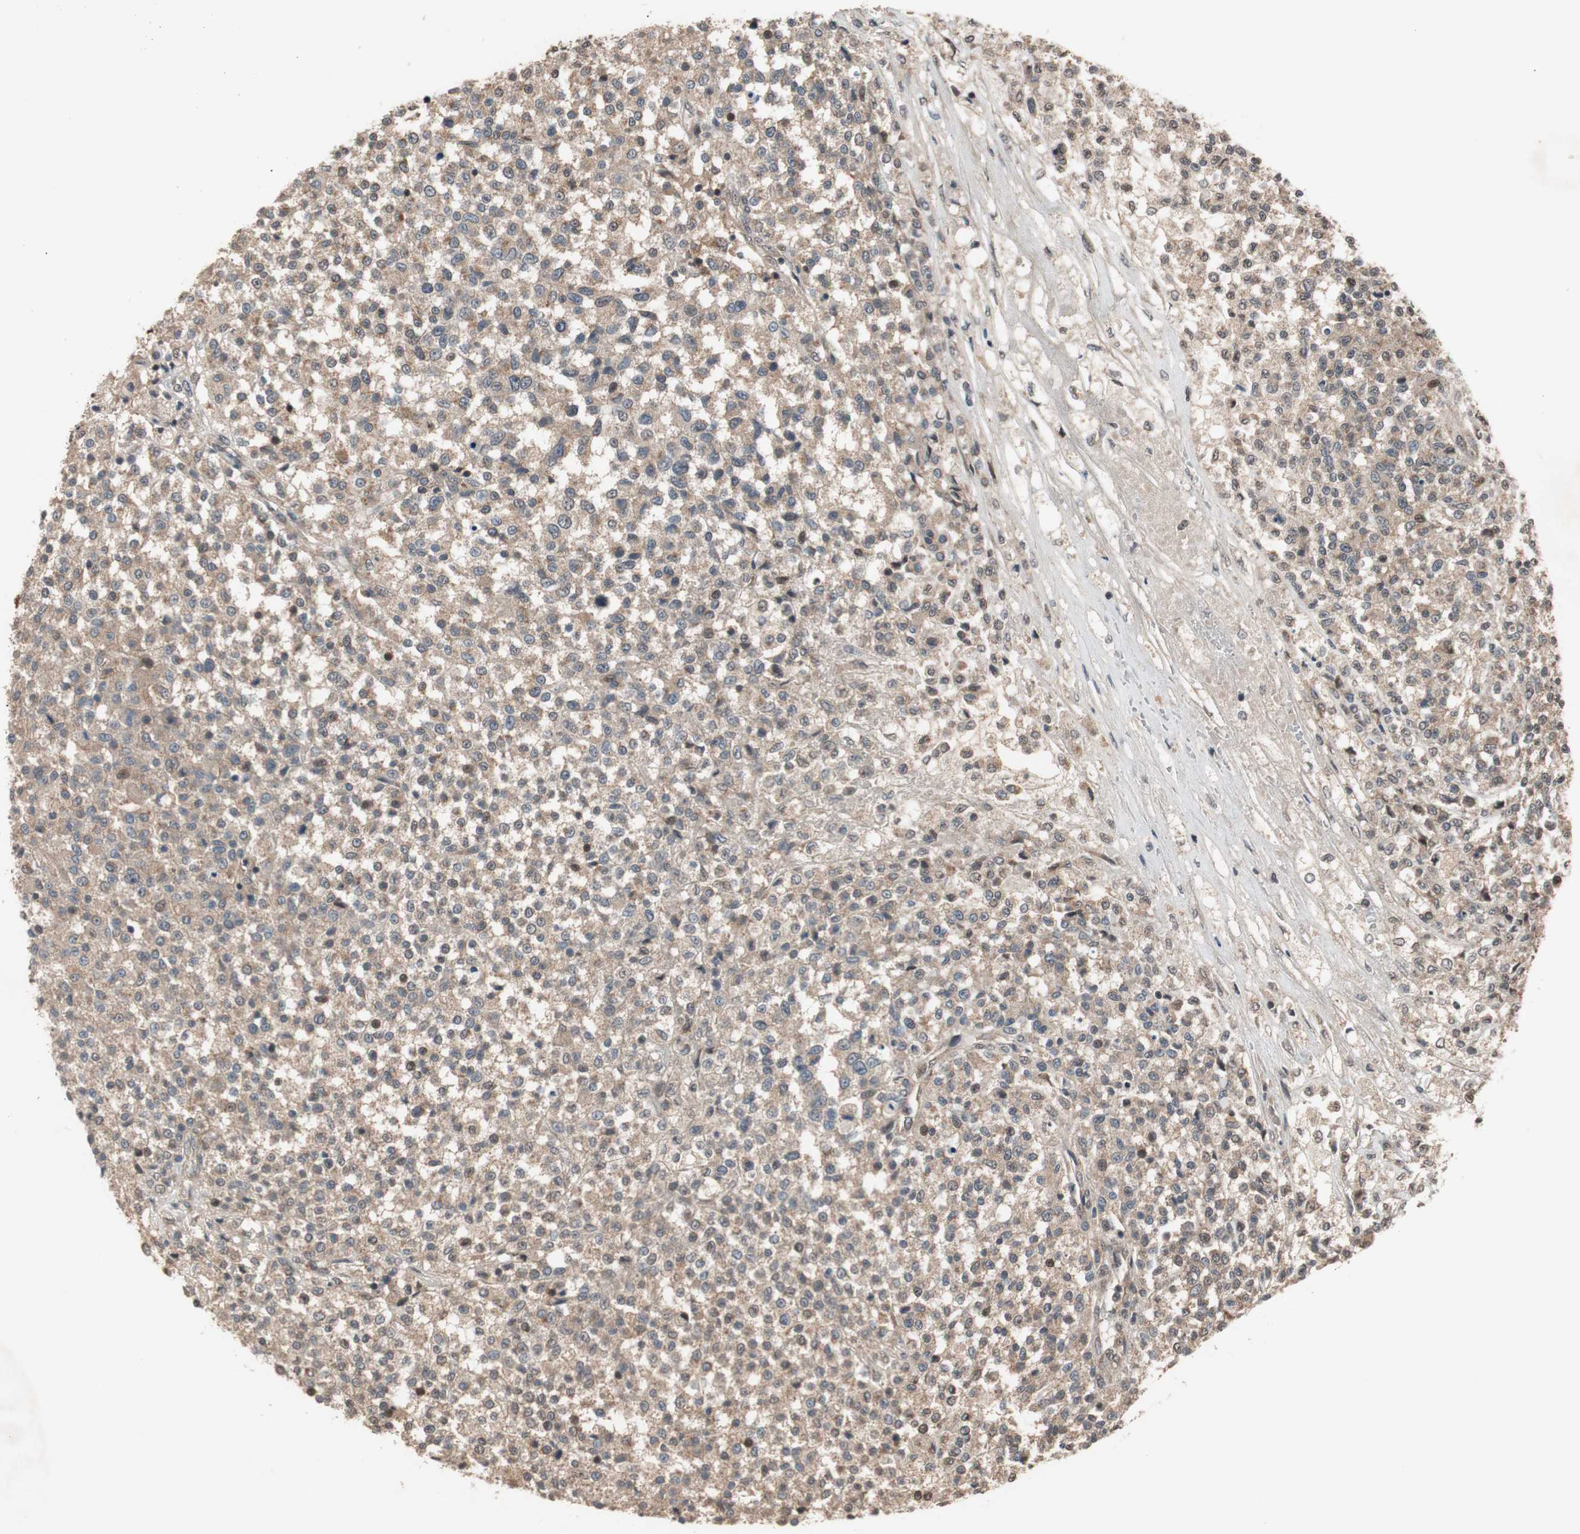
{"staining": {"intensity": "weak", "quantity": ">75%", "location": "cytoplasmic/membranous"}, "tissue": "testis cancer", "cell_type": "Tumor cells", "image_type": "cancer", "snomed": [{"axis": "morphology", "description": "Seminoma, NOS"}, {"axis": "topography", "description": "Testis"}], "caption": "Protein staining of seminoma (testis) tissue shows weak cytoplasmic/membranous expression in approximately >75% of tumor cells. The staining was performed using DAB (3,3'-diaminobenzidine), with brown indicating positive protein expression. Nuclei are stained blue with hematoxylin.", "gene": "TMEM230", "patient": {"sex": "male", "age": 59}}